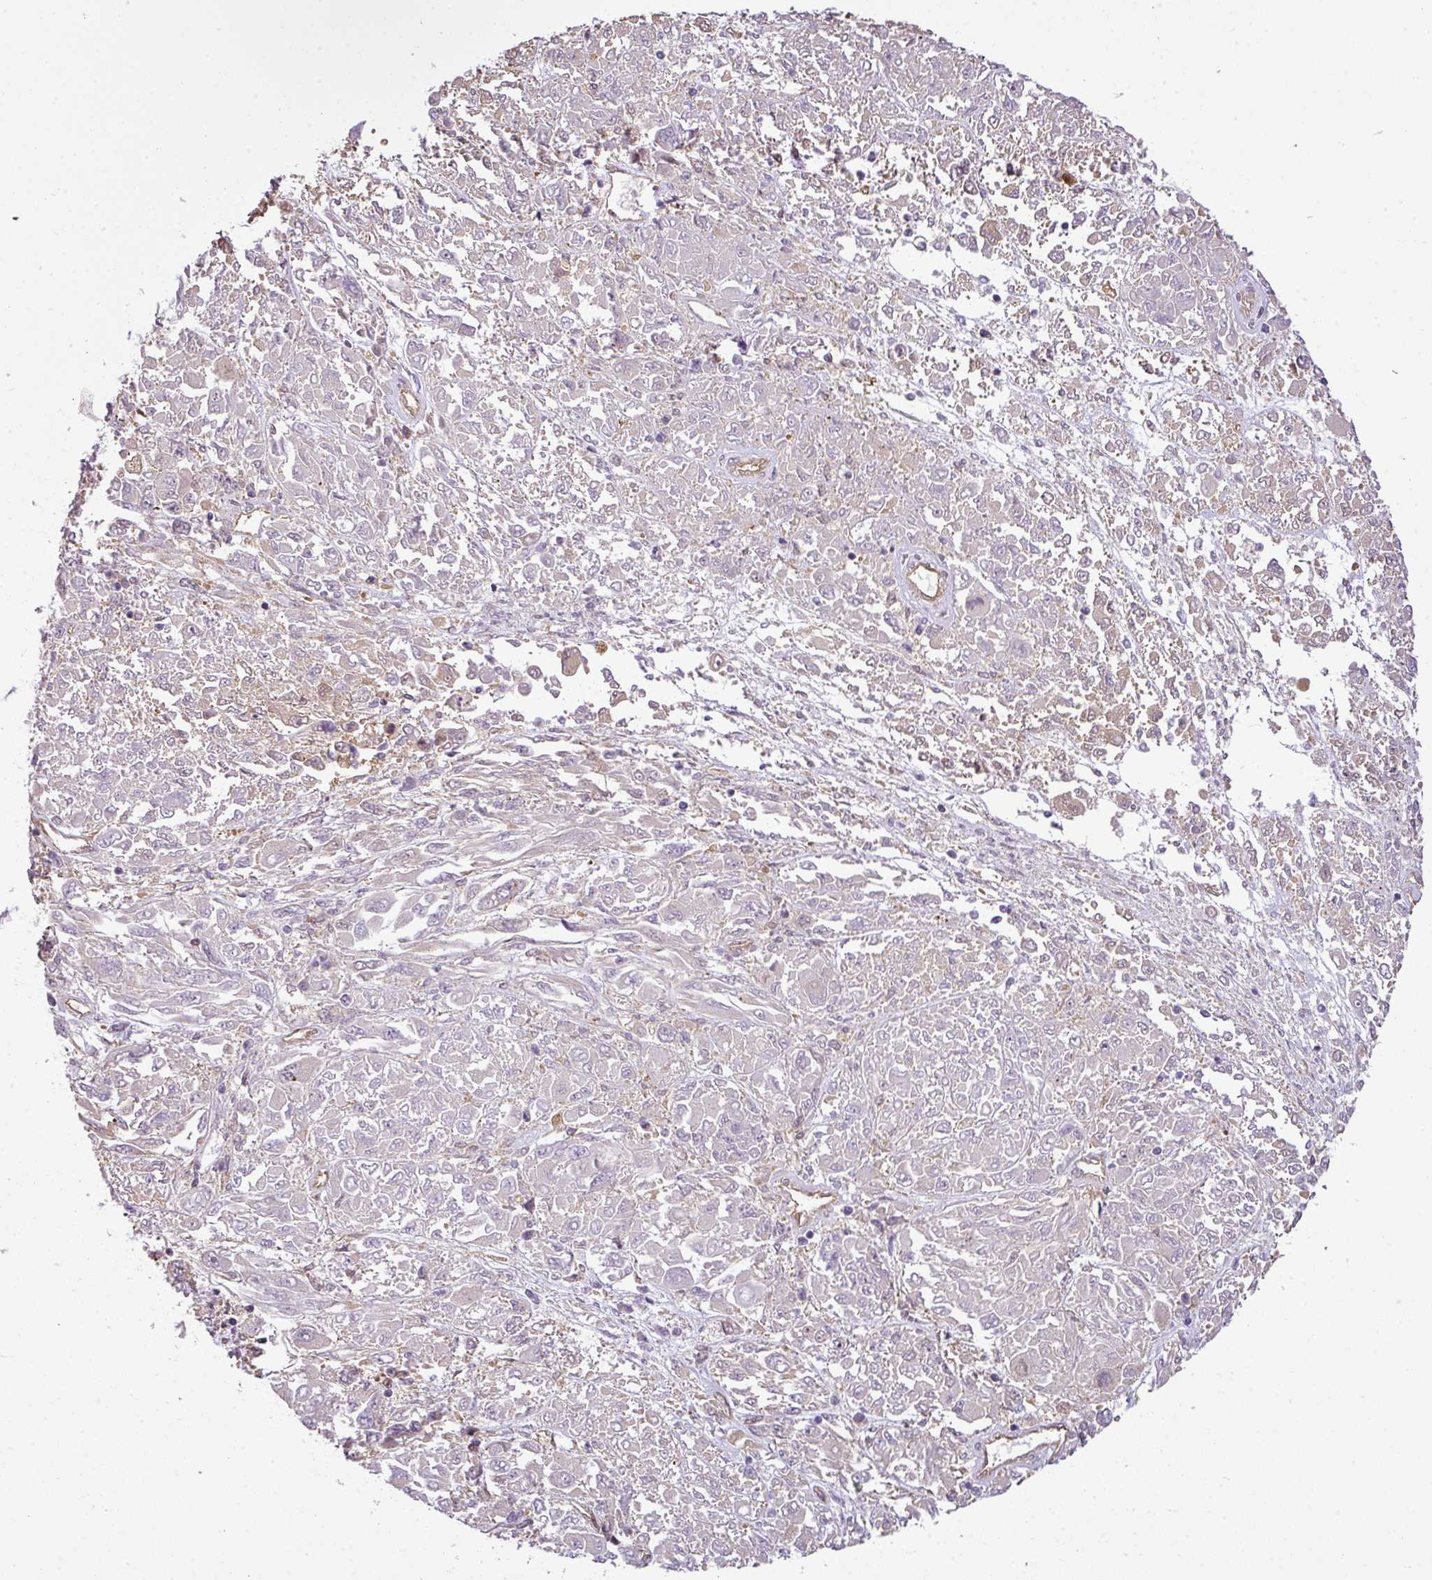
{"staining": {"intensity": "negative", "quantity": "none", "location": "none"}, "tissue": "melanoma", "cell_type": "Tumor cells", "image_type": "cancer", "snomed": [{"axis": "morphology", "description": "Malignant melanoma, NOS"}, {"axis": "topography", "description": "Skin"}], "caption": "Immunohistochemical staining of malignant melanoma shows no significant positivity in tumor cells.", "gene": "ANKRD18A", "patient": {"sex": "female", "age": 91}}